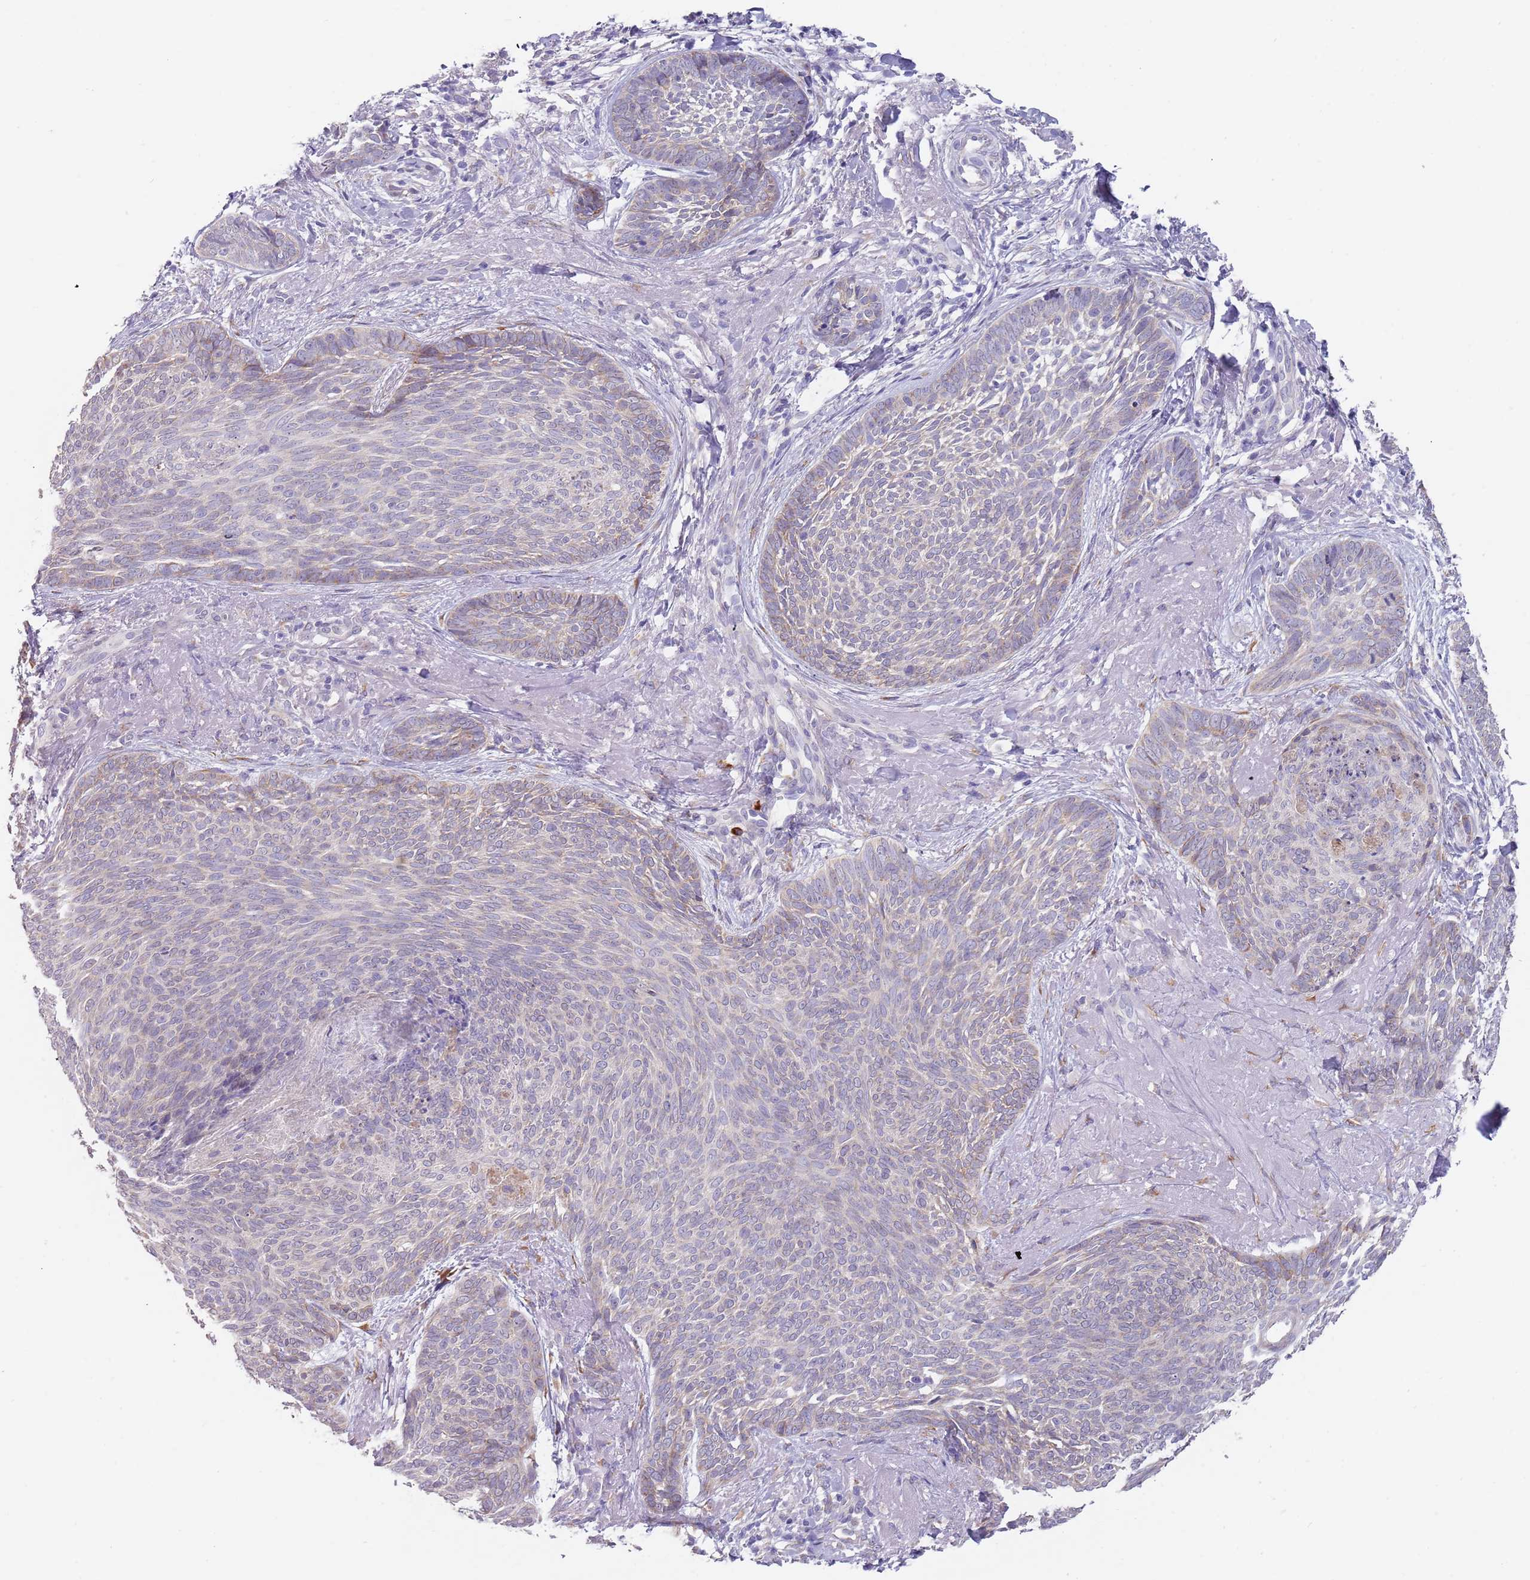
{"staining": {"intensity": "weak", "quantity": "<25%", "location": "cytoplasmic/membranous"}, "tissue": "skin cancer", "cell_type": "Tumor cells", "image_type": "cancer", "snomed": [{"axis": "morphology", "description": "Basal cell carcinoma"}, {"axis": "topography", "description": "Skin"}], "caption": "A photomicrograph of human skin basal cell carcinoma is negative for staining in tumor cells.", "gene": "TNRC6C", "patient": {"sex": "female", "age": 86}}